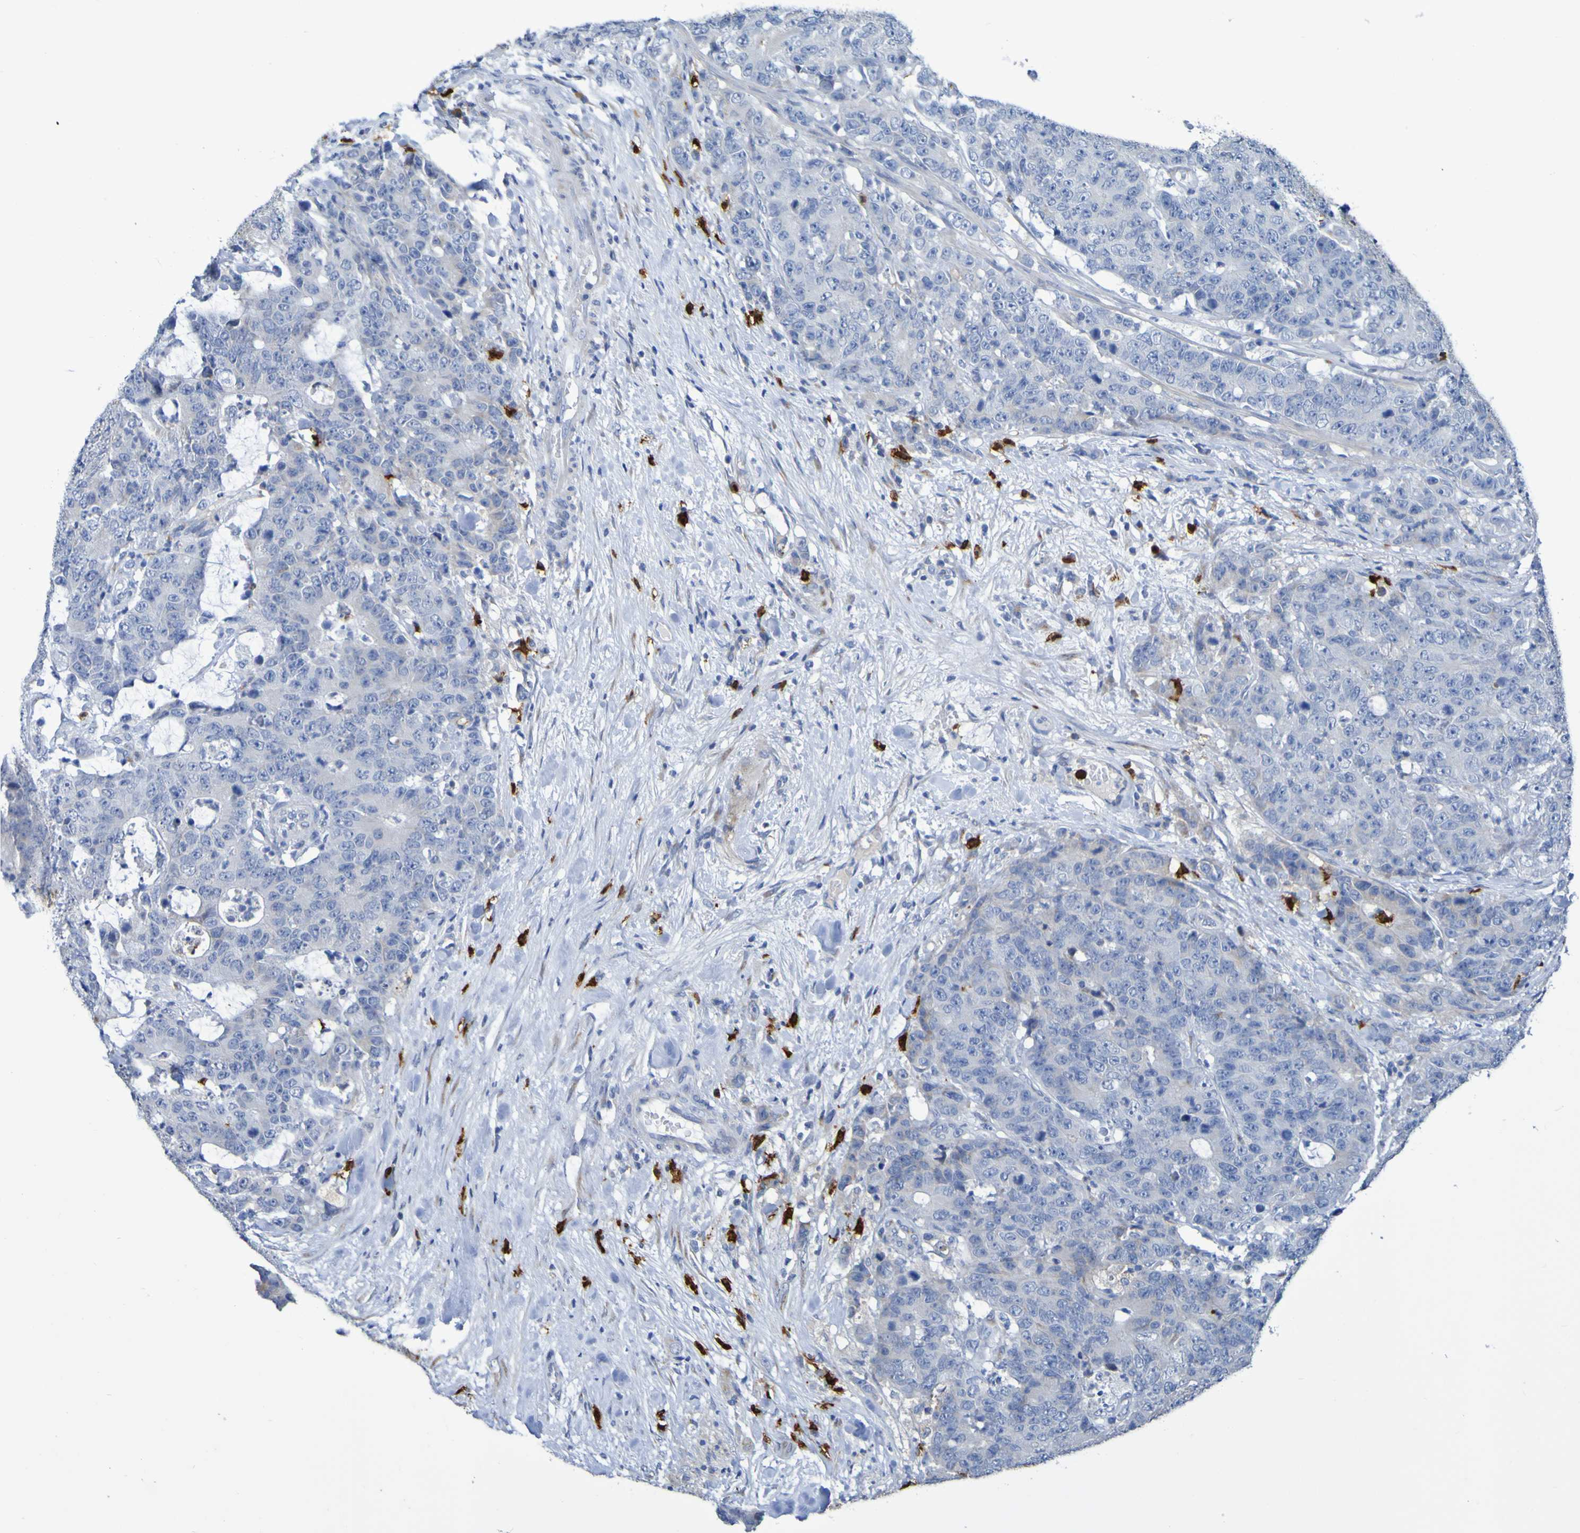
{"staining": {"intensity": "negative", "quantity": "none", "location": "none"}, "tissue": "colorectal cancer", "cell_type": "Tumor cells", "image_type": "cancer", "snomed": [{"axis": "morphology", "description": "Adenocarcinoma, NOS"}, {"axis": "topography", "description": "Colon"}], "caption": "Immunohistochemical staining of adenocarcinoma (colorectal) shows no significant expression in tumor cells.", "gene": "C11orf24", "patient": {"sex": "female", "age": 86}}